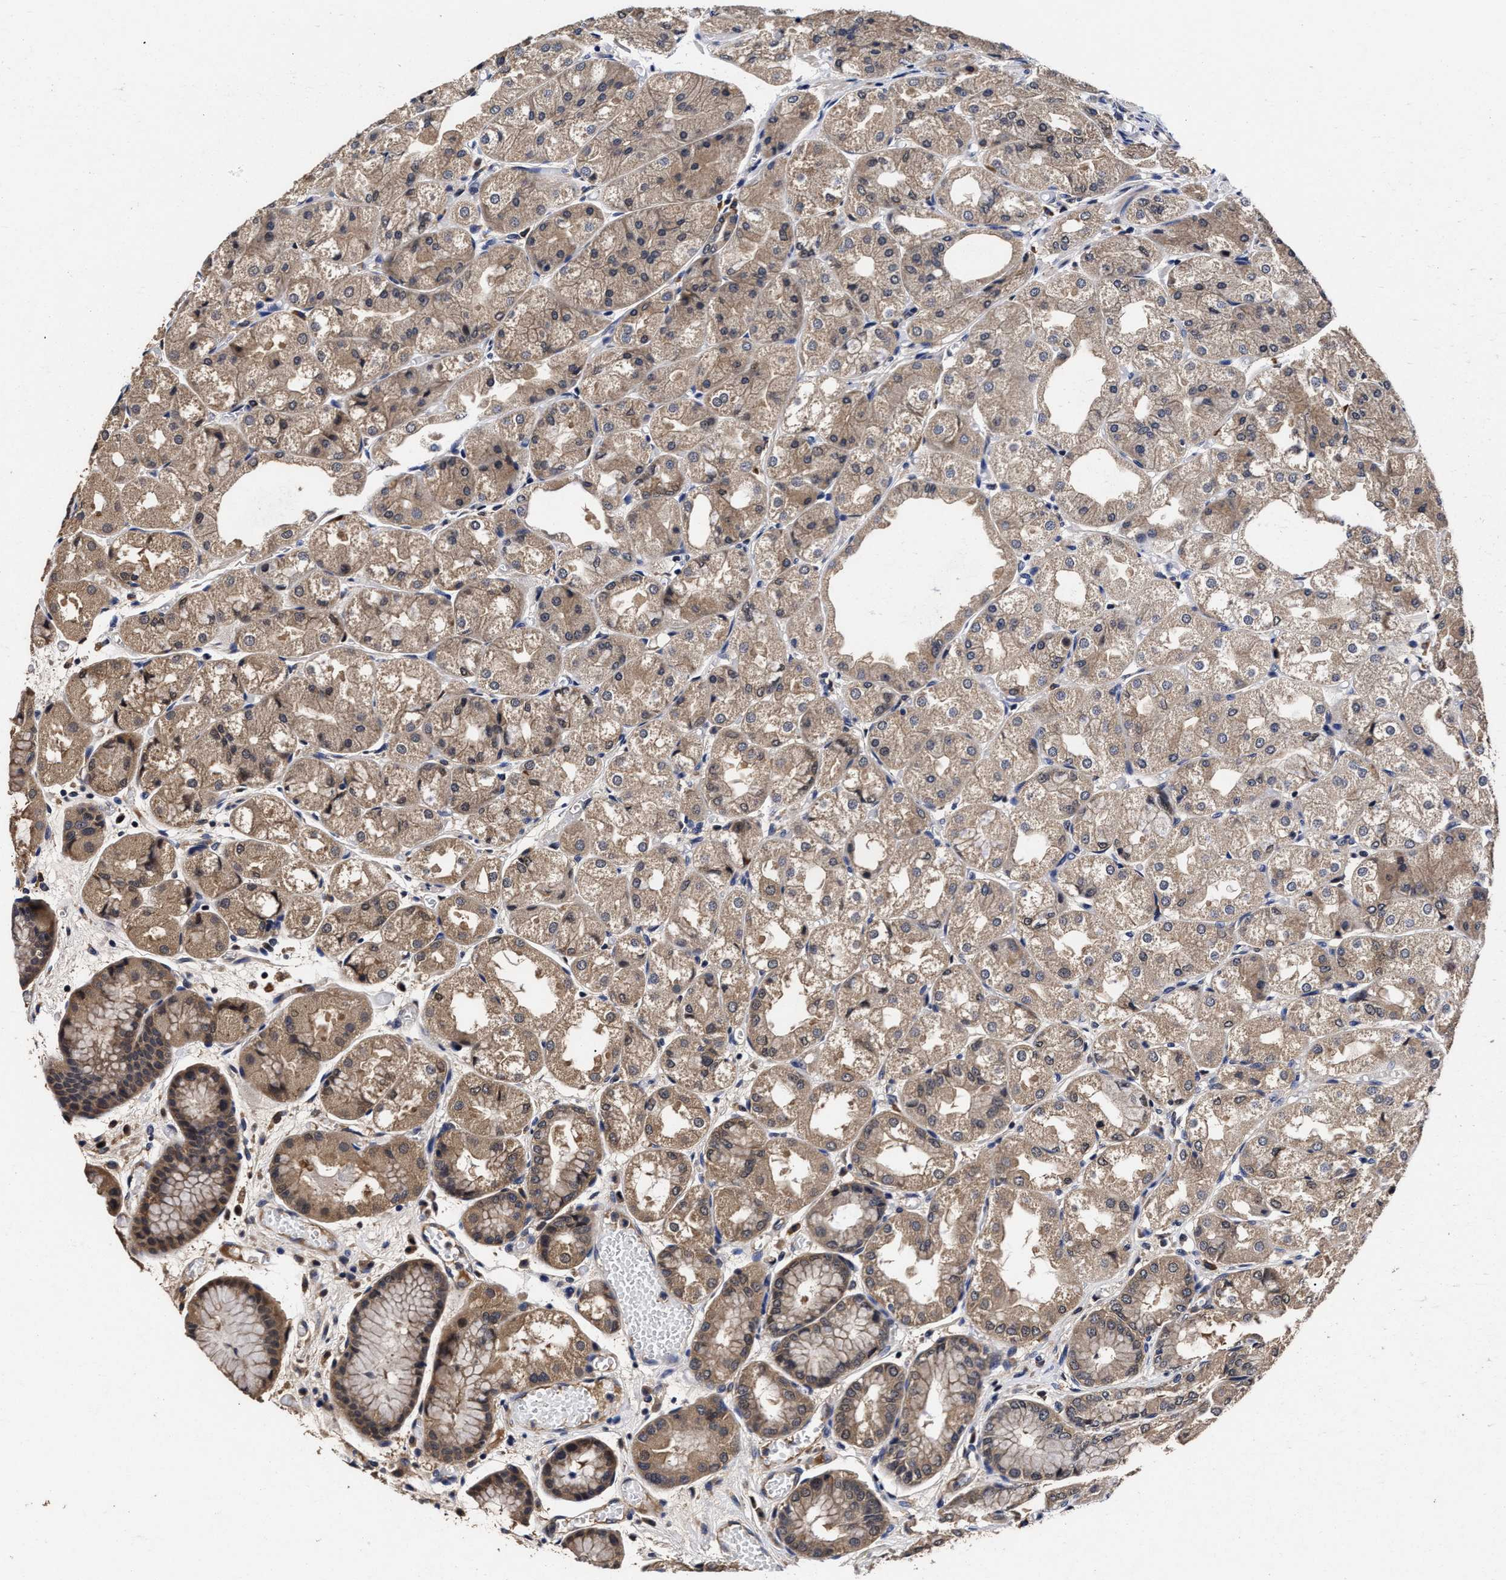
{"staining": {"intensity": "moderate", "quantity": ">75%", "location": "cytoplasmic/membranous"}, "tissue": "stomach", "cell_type": "Glandular cells", "image_type": "normal", "snomed": [{"axis": "morphology", "description": "Normal tissue, NOS"}, {"axis": "topography", "description": "Stomach, upper"}], "caption": "IHC image of normal stomach stained for a protein (brown), which demonstrates medium levels of moderate cytoplasmic/membranous staining in about >75% of glandular cells.", "gene": "SOCS5", "patient": {"sex": "male", "age": 72}}